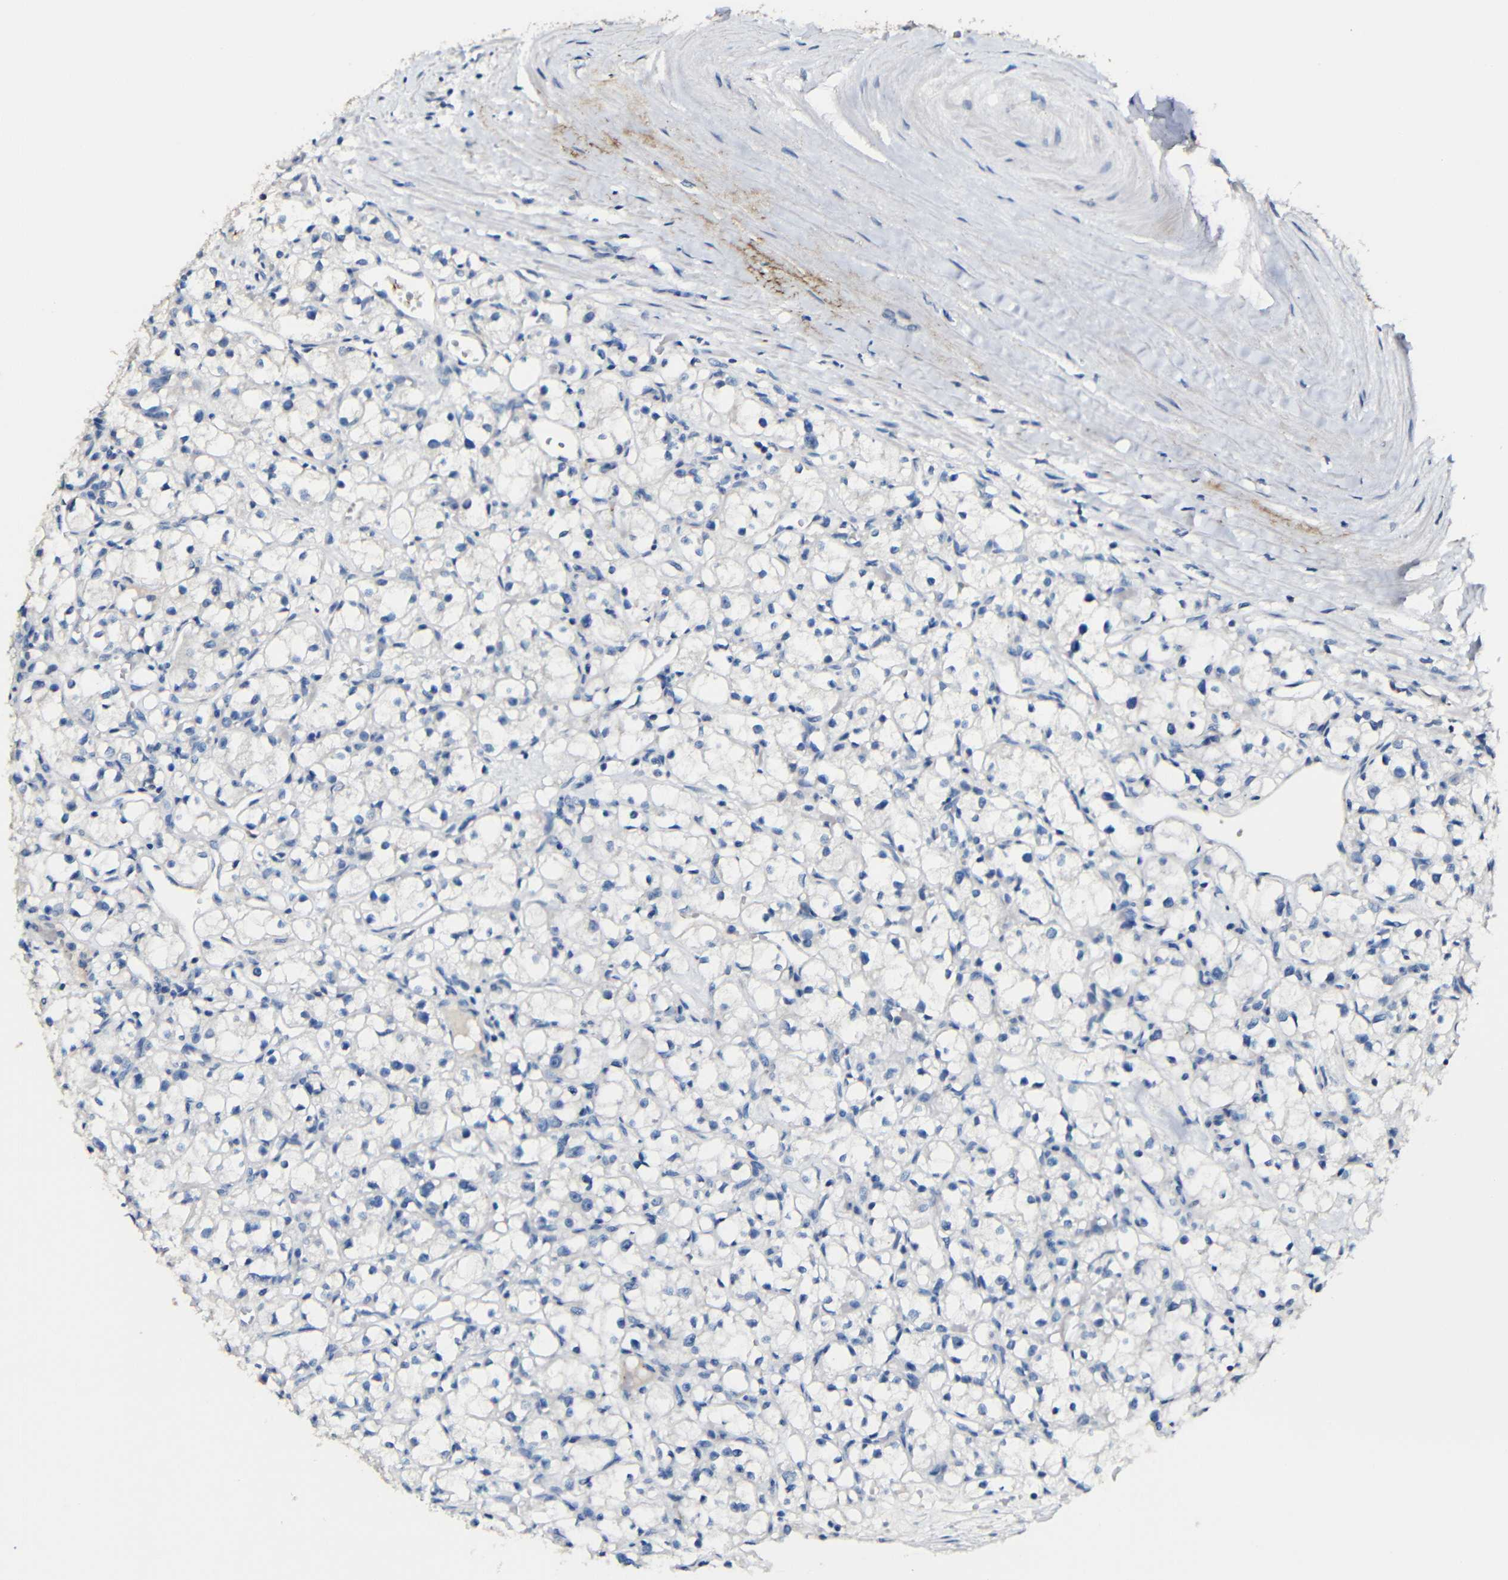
{"staining": {"intensity": "negative", "quantity": "none", "location": "none"}, "tissue": "renal cancer", "cell_type": "Tumor cells", "image_type": "cancer", "snomed": [{"axis": "morphology", "description": "Adenocarcinoma, NOS"}, {"axis": "topography", "description": "Kidney"}], "caption": "High magnification brightfield microscopy of renal adenocarcinoma stained with DAB (brown) and counterstained with hematoxylin (blue): tumor cells show no significant staining.", "gene": "ACKR2", "patient": {"sex": "male", "age": 56}}